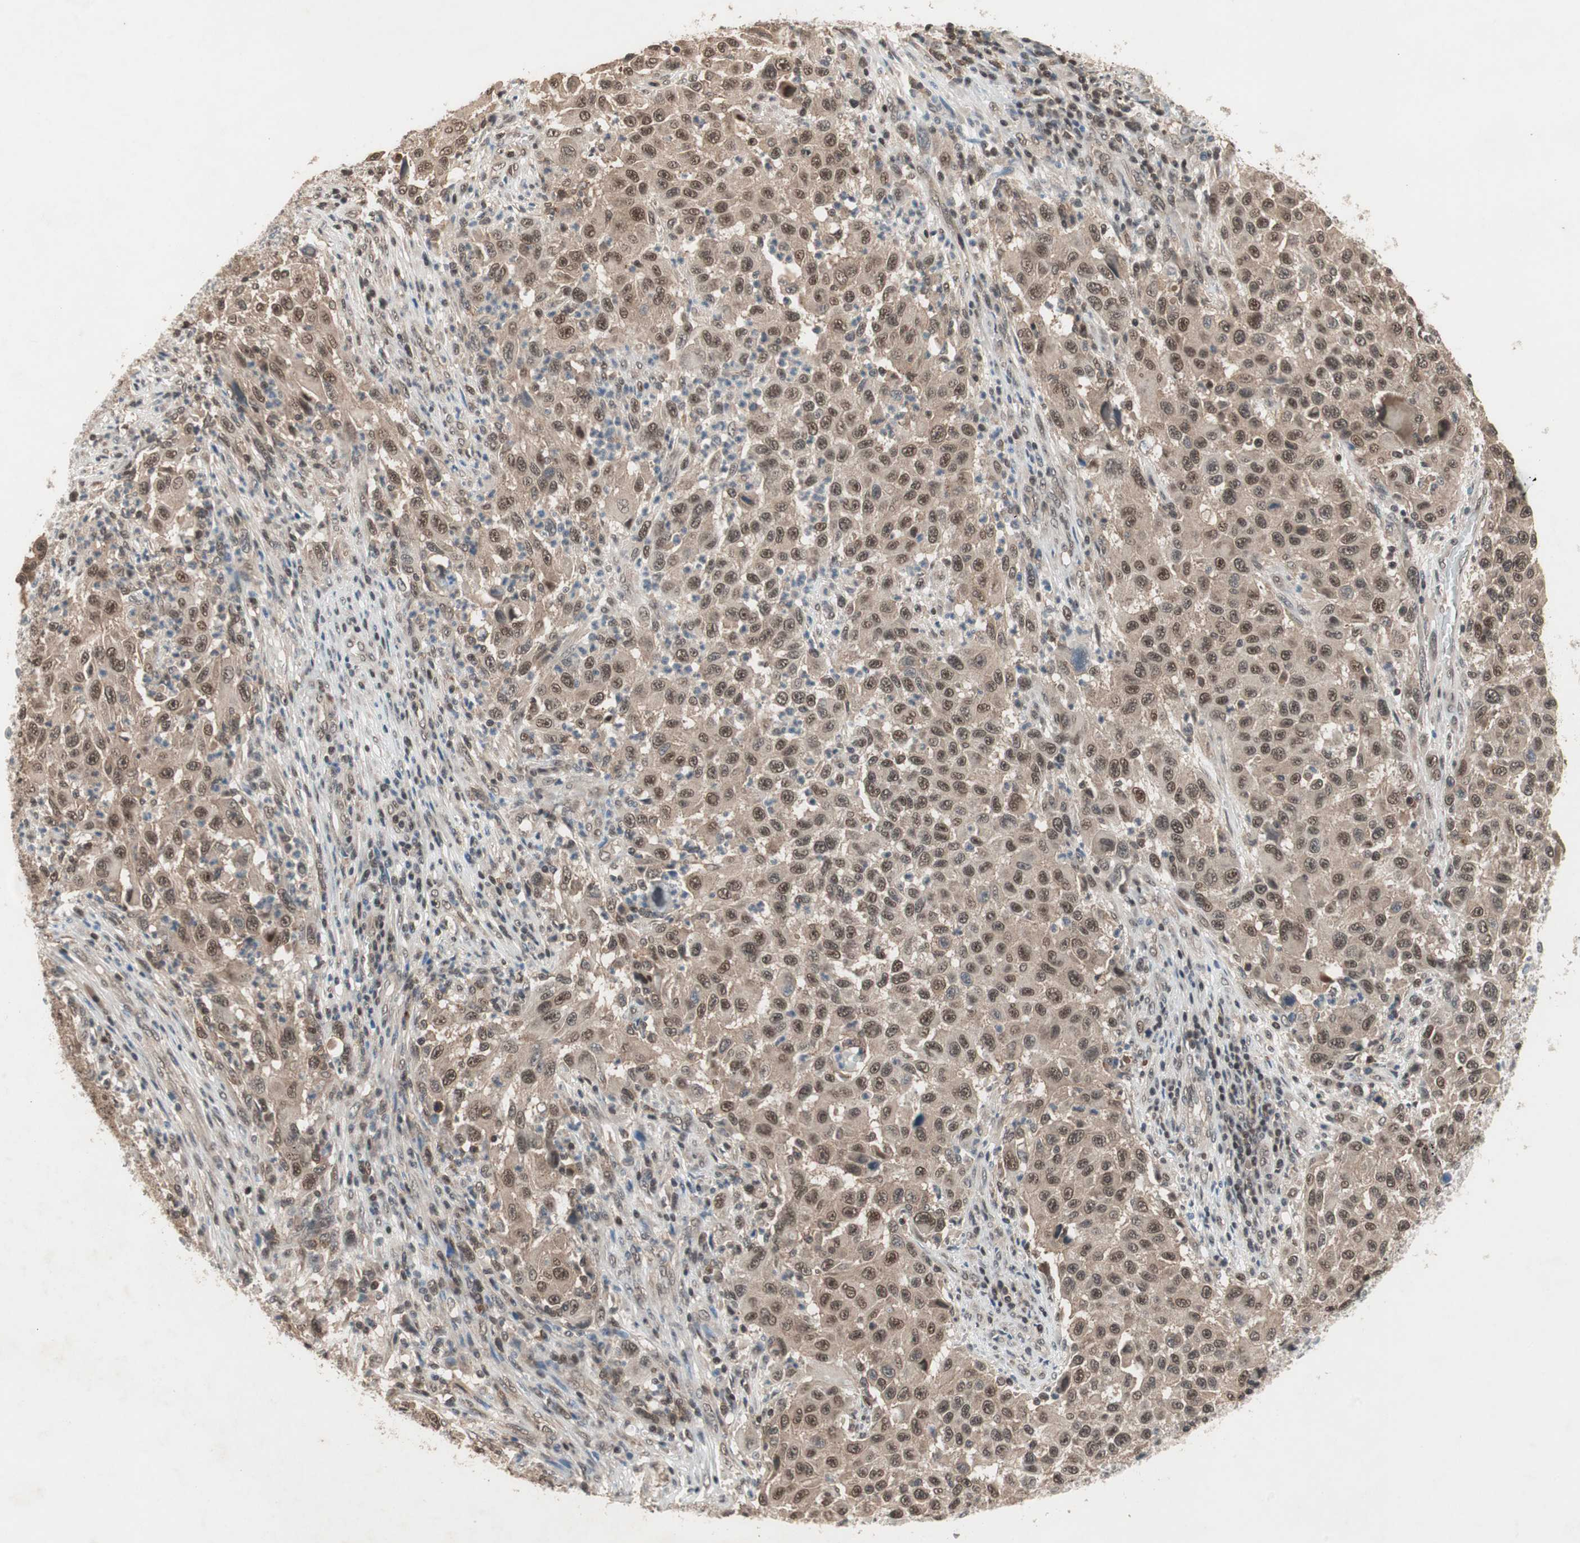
{"staining": {"intensity": "moderate", "quantity": ">75%", "location": "cytoplasmic/membranous,nuclear"}, "tissue": "melanoma", "cell_type": "Tumor cells", "image_type": "cancer", "snomed": [{"axis": "morphology", "description": "Malignant melanoma, Metastatic site"}, {"axis": "topography", "description": "Lymph node"}], "caption": "Immunohistochemistry of melanoma exhibits medium levels of moderate cytoplasmic/membranous and nuclear expression in approximately >75% of tumor cells.", "gene": "GART", "patient": {"sex": "male", "age": 61}}